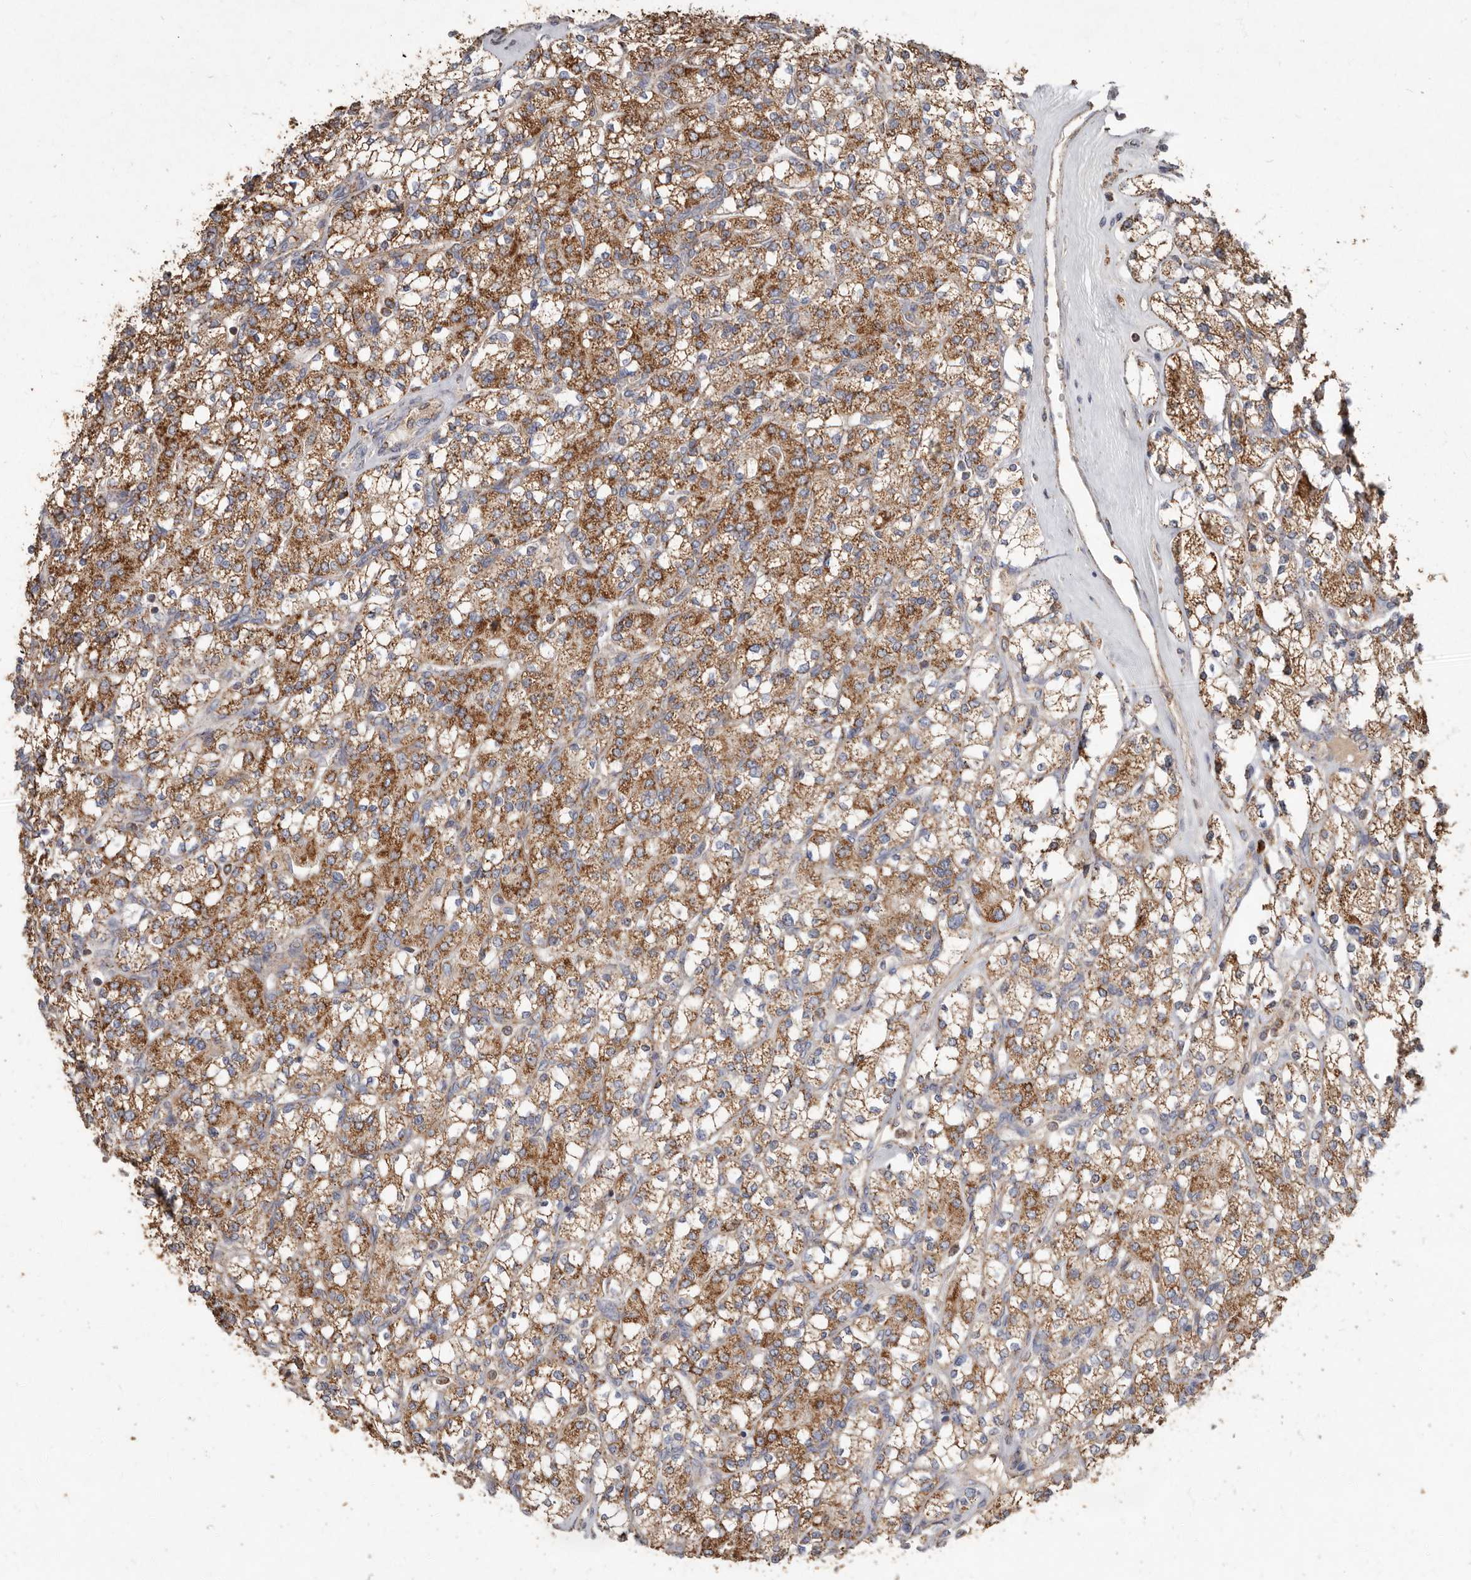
{"staining": {"intensity": "moderate", "quantity": ">75%", "location": "cytoplasmic/membranous"}, "tissue": "renal cancer", "cell_type": "Tumor cells", "image_type": "cancer", "snomed": [{"axis": "morphology", "description": "Adenocarcinoma, NOS"}, {"axis": "topography", "description": "Kidney"}], "caption": "Immunohistochemistry (IHC) (DAB) staining of human renal adenocarcinoma displays moderate cytoplasmic/membranous protein positivity in about >75% of tumor cells. The staining was performed using DAB to visualize the protein expression in brown, while the nuclei were stained in blue with hematoxylin (Magnification: 20x).", "gene": "KIF26B", "patient": {"sex": "male", "age": 77}}